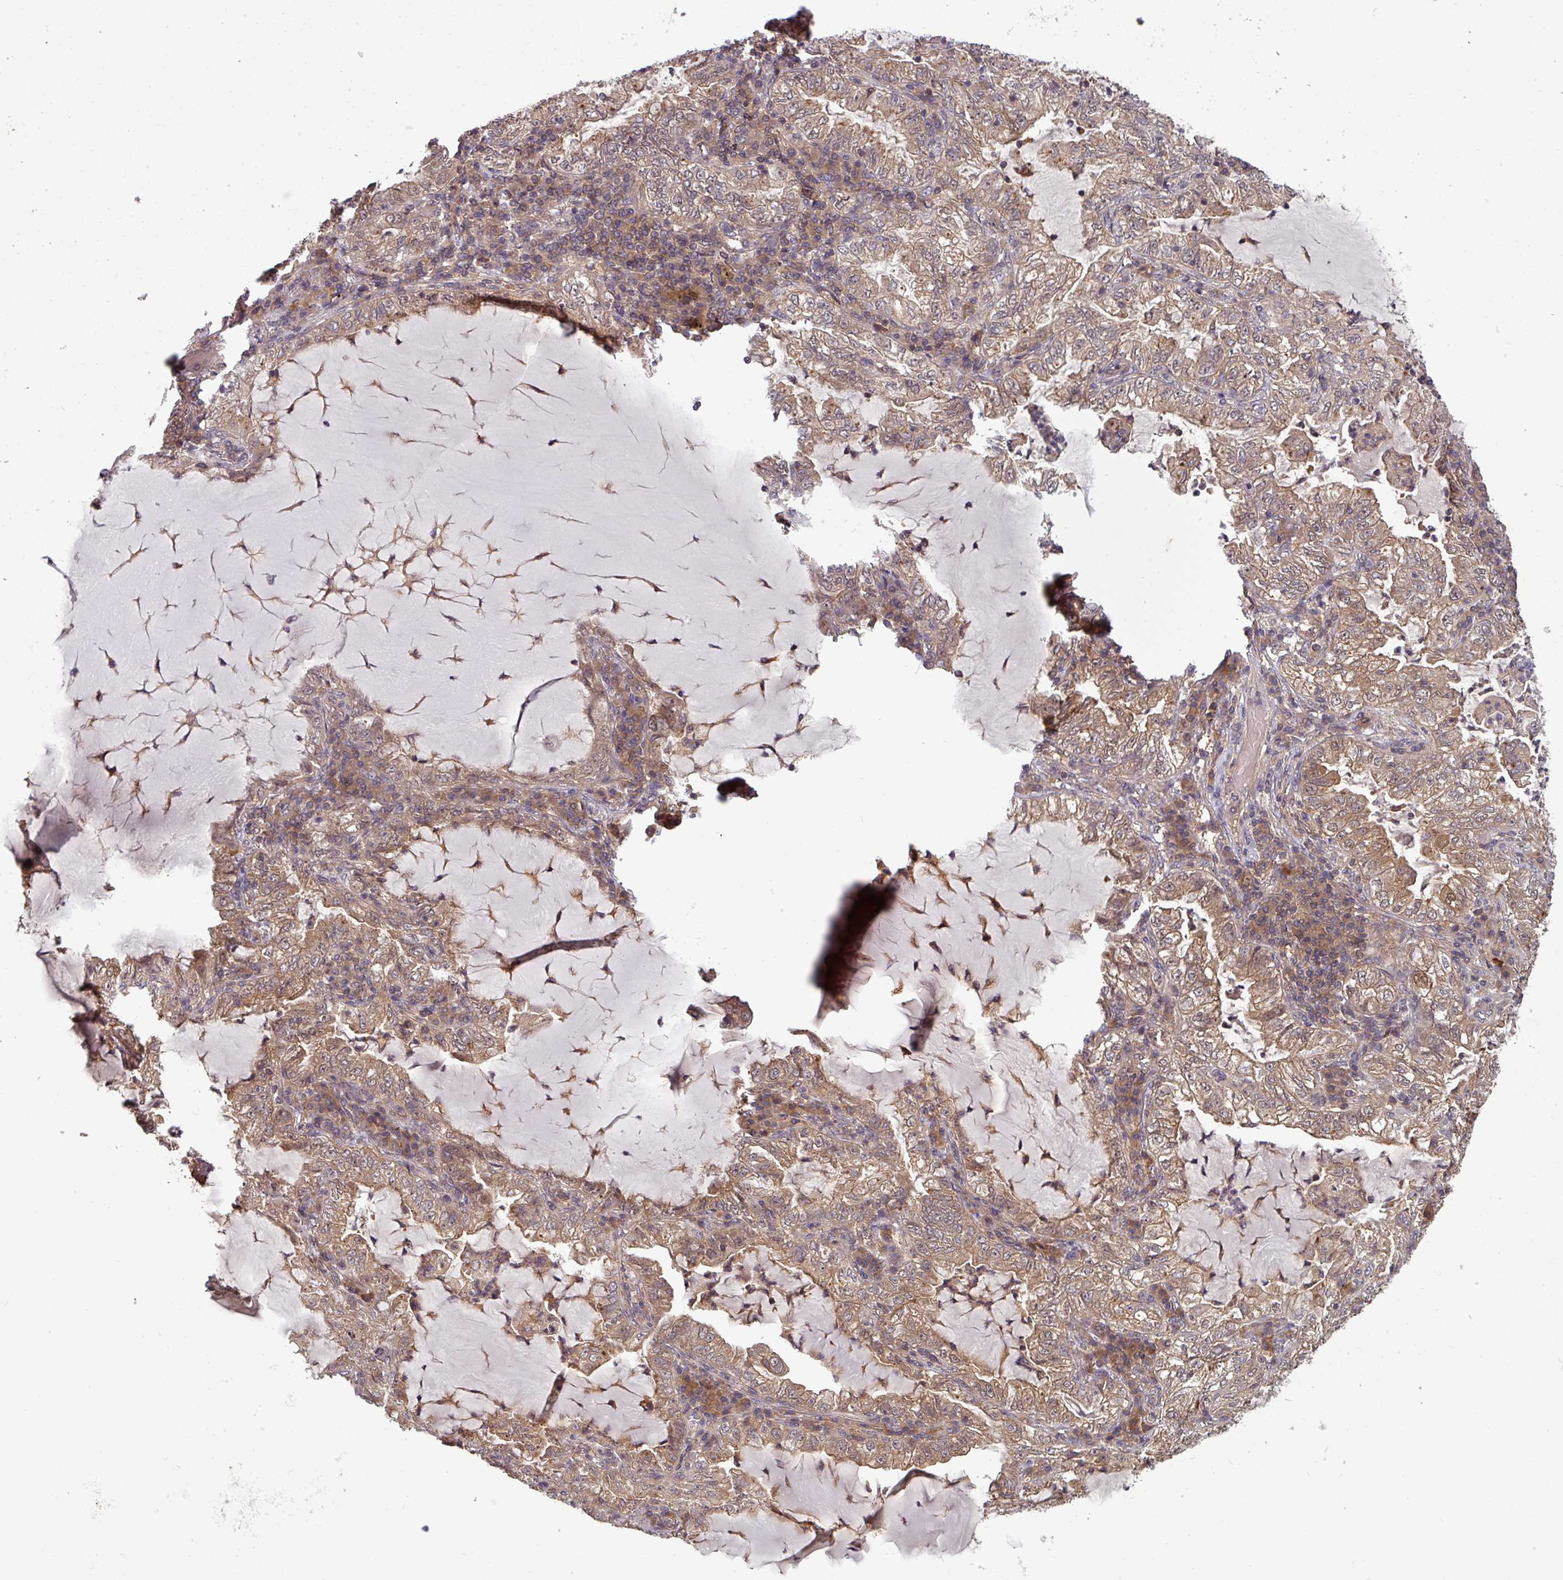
{"staining": {"intensity": "moderate", "quantity": ">75%", "location": "cytoplasmic/membranous"}, "tissue": "lung cancer", "cell_type": "Tumor cells", "image_type": "cancer", "snomed": [{"axis": "morphology", "description": "Adenocarcinoma, NOS"}, {"axis": "topography", "description": "Lung"}], "caption": "The histopathology image displays a brown stain indicating the presence of a protein in the cytoplasmic/membranous of tumor cells in adenocarcinoma (lung).", "gene": "GSKIP", "patient": {"sex": "female", "age": 73}}